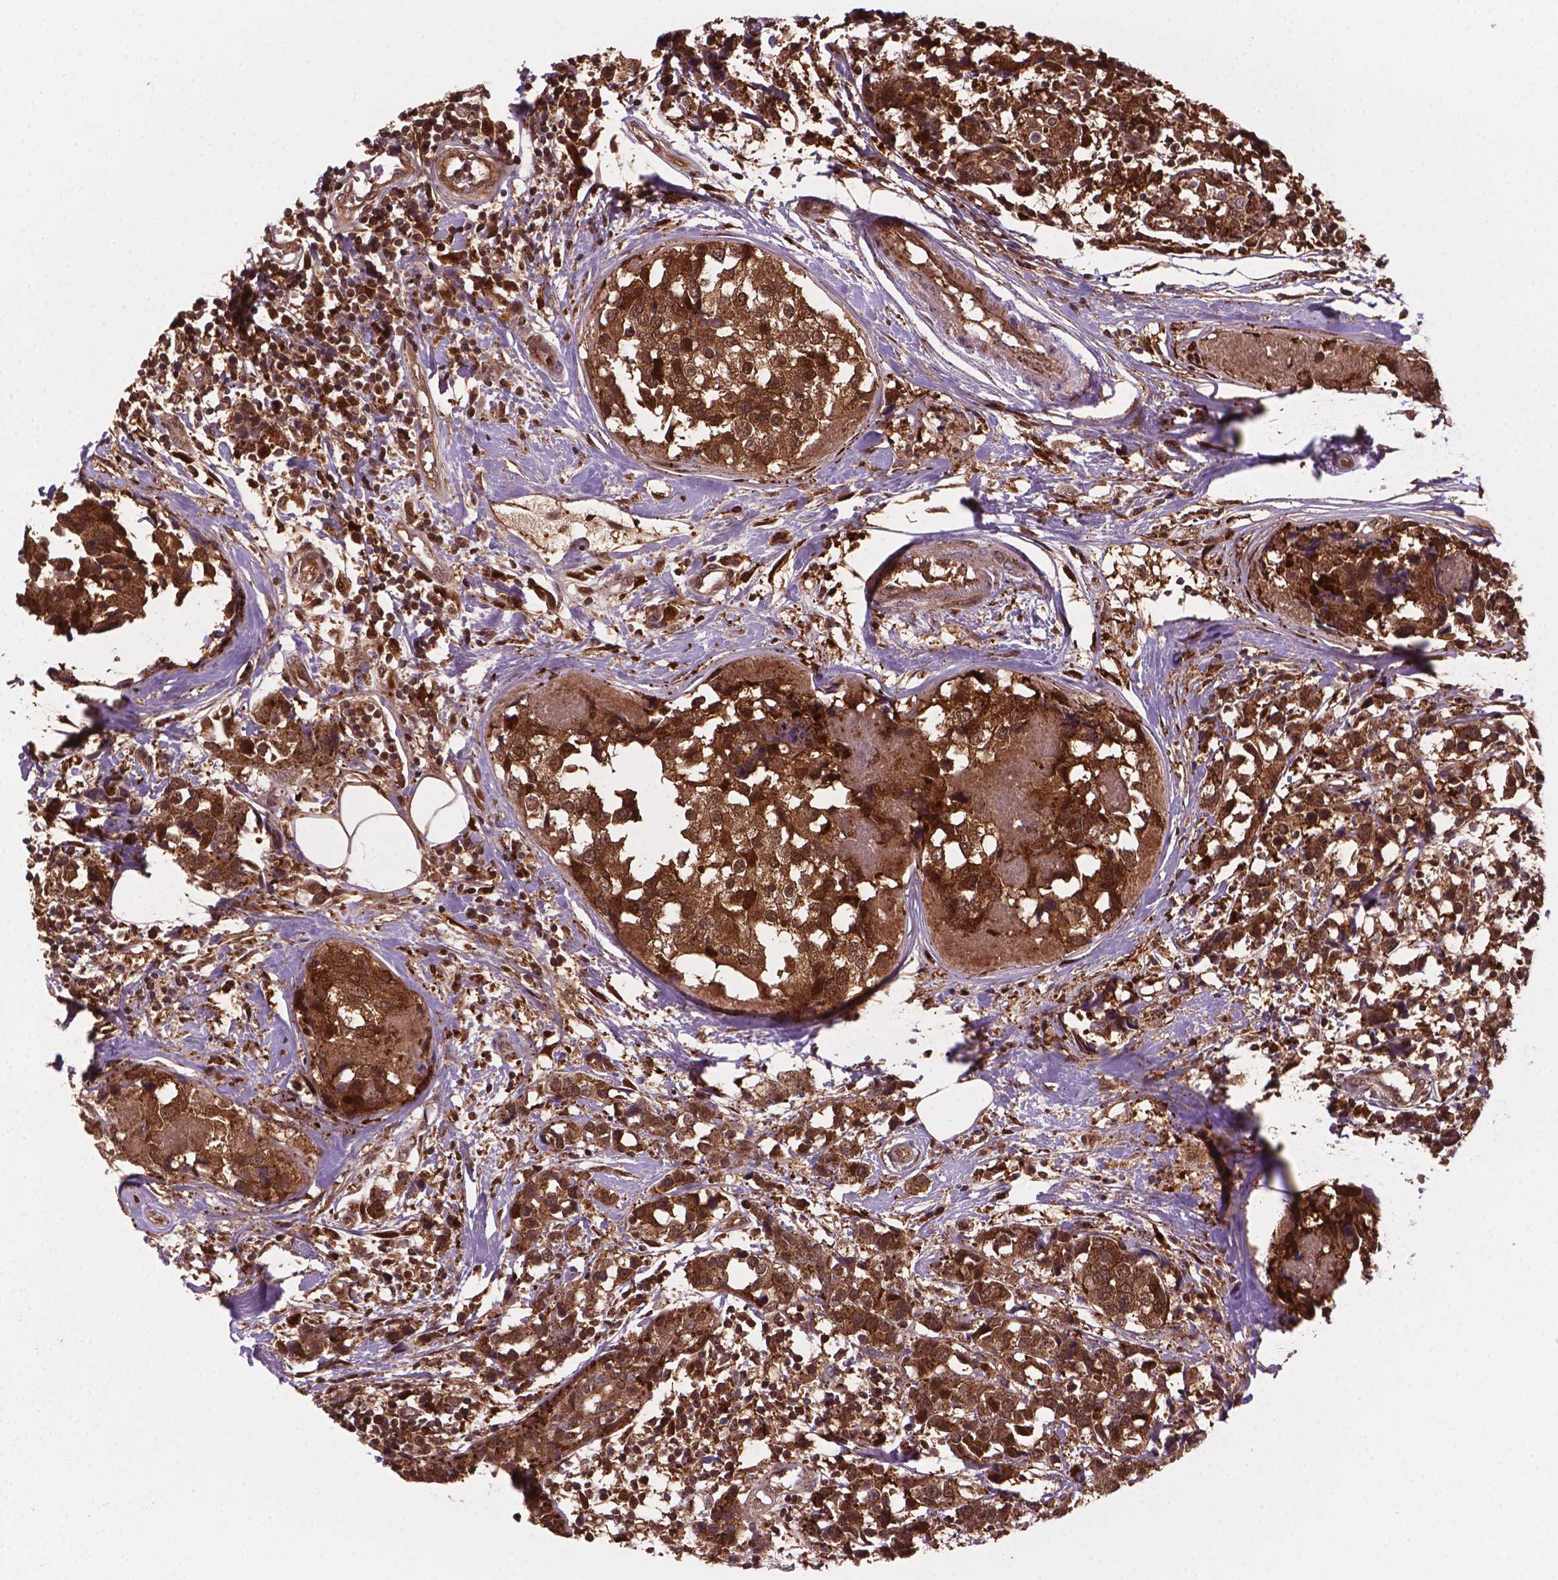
{"staining": {"intensity": "moderate", "quantity": ">75%", "location": "cytoplasmic/membranous,nuclear"}, "tissue": "breast cancer", "cell_type": "Tumor cells", "image_type": "cancer", "snomed": [{"axis": "morphology", "description": "Lobular carcinoma"}, {"axis": "topography", "description": "Breast"}], "caption": "Immunohistochemistry (DAB) staining of breast lobular carcinoma displays moderate cytoplasmic/membranous and nuclear protein expression in approximately >75% of tumor cells.", "gene": "PLIN3", "patient": {"sex": "female", "age": 59}}